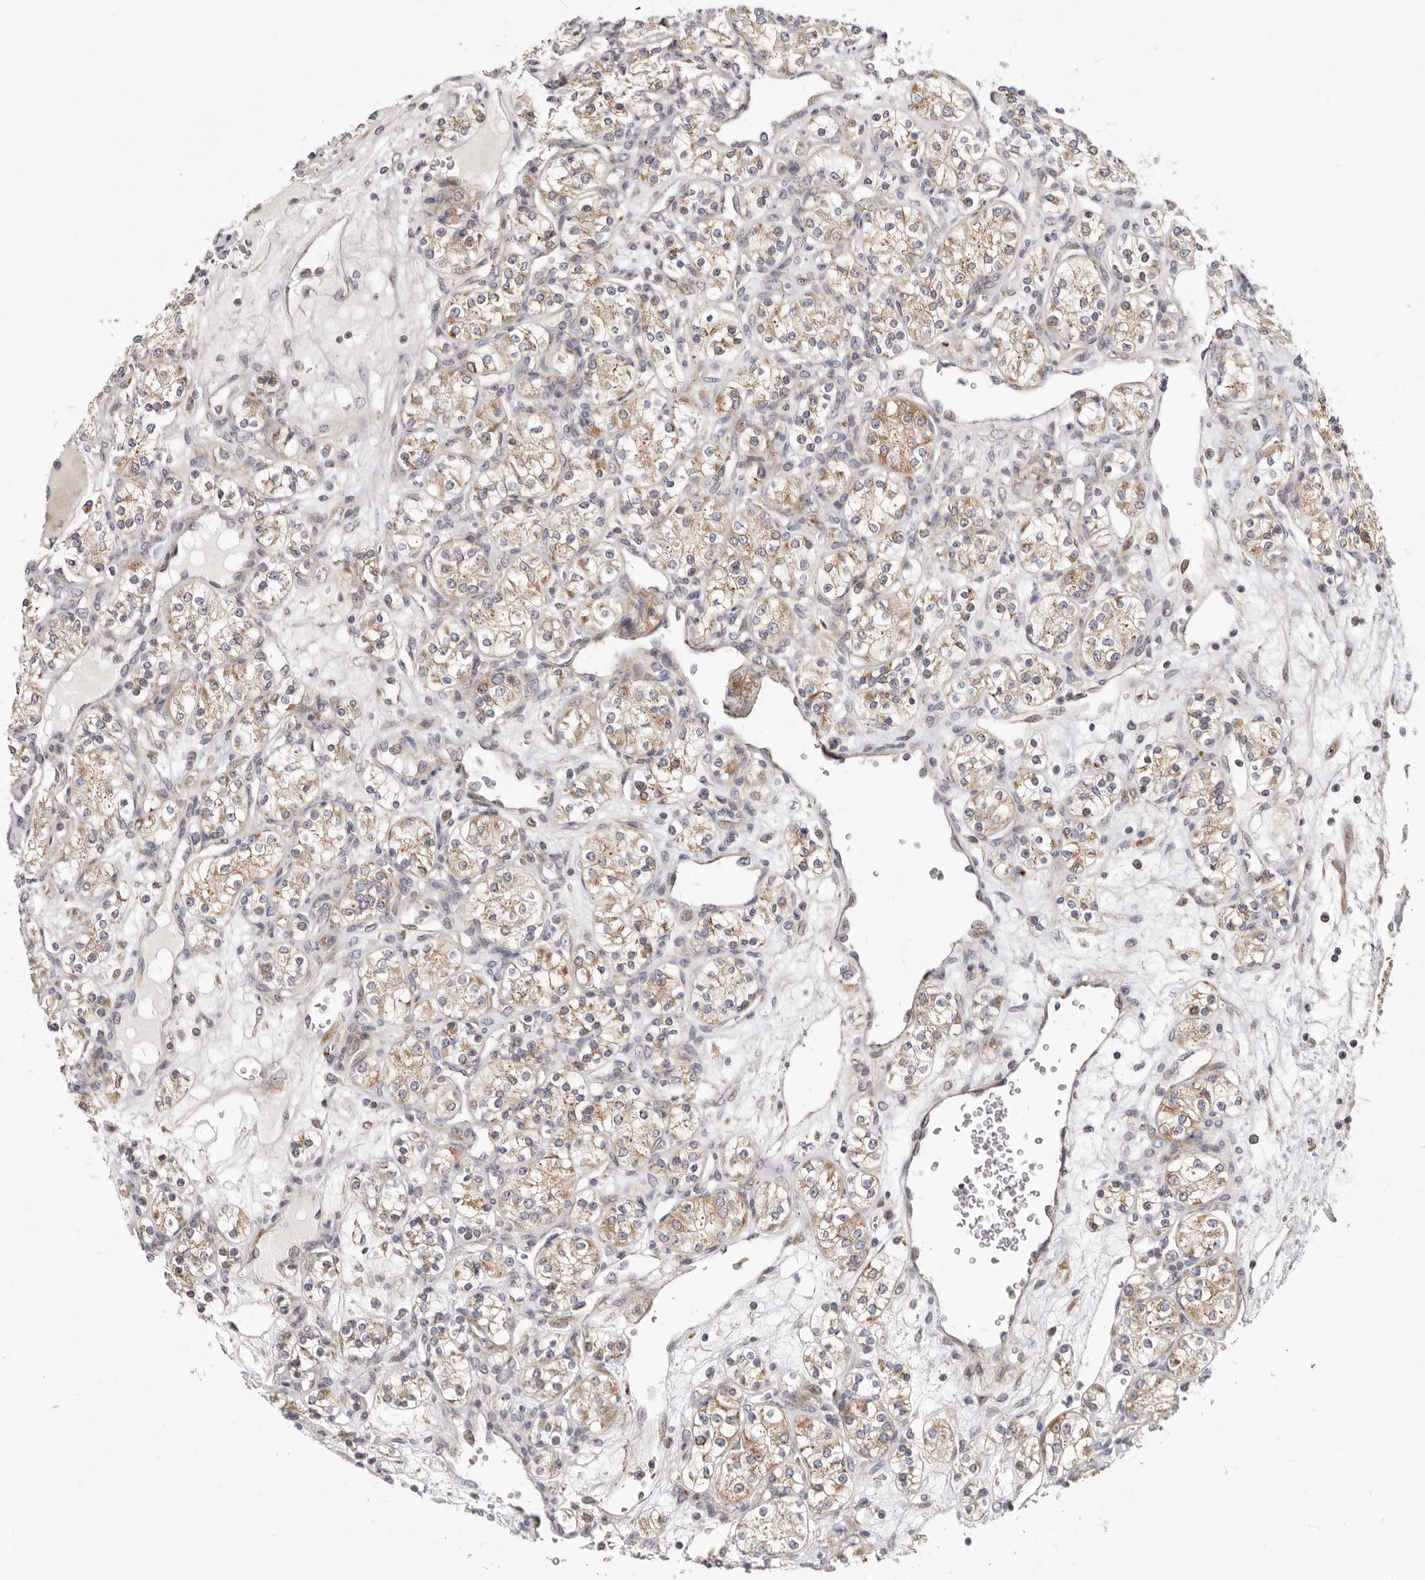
{"staining": {"intensity": "weak", "quantity": ">75%", "location": "cytoplasmic/membranous"}, "tissue": "renal cancer", "cell_type": "Tumor cells", "image_type": "cancer", "snomed": [{"axis": "morphology", "description": "Adenocarcinoma, NOS"}, {"axis": "topography", "description": "Kidney"}], "caption": "Human renal cancer stained for a protein (brown) shows weak cytoplasmic/membranous positive staining in approximately >75% of tumor cells.", "gene": "TOR3A", "patient": {"sex": "male", "age": 77}}